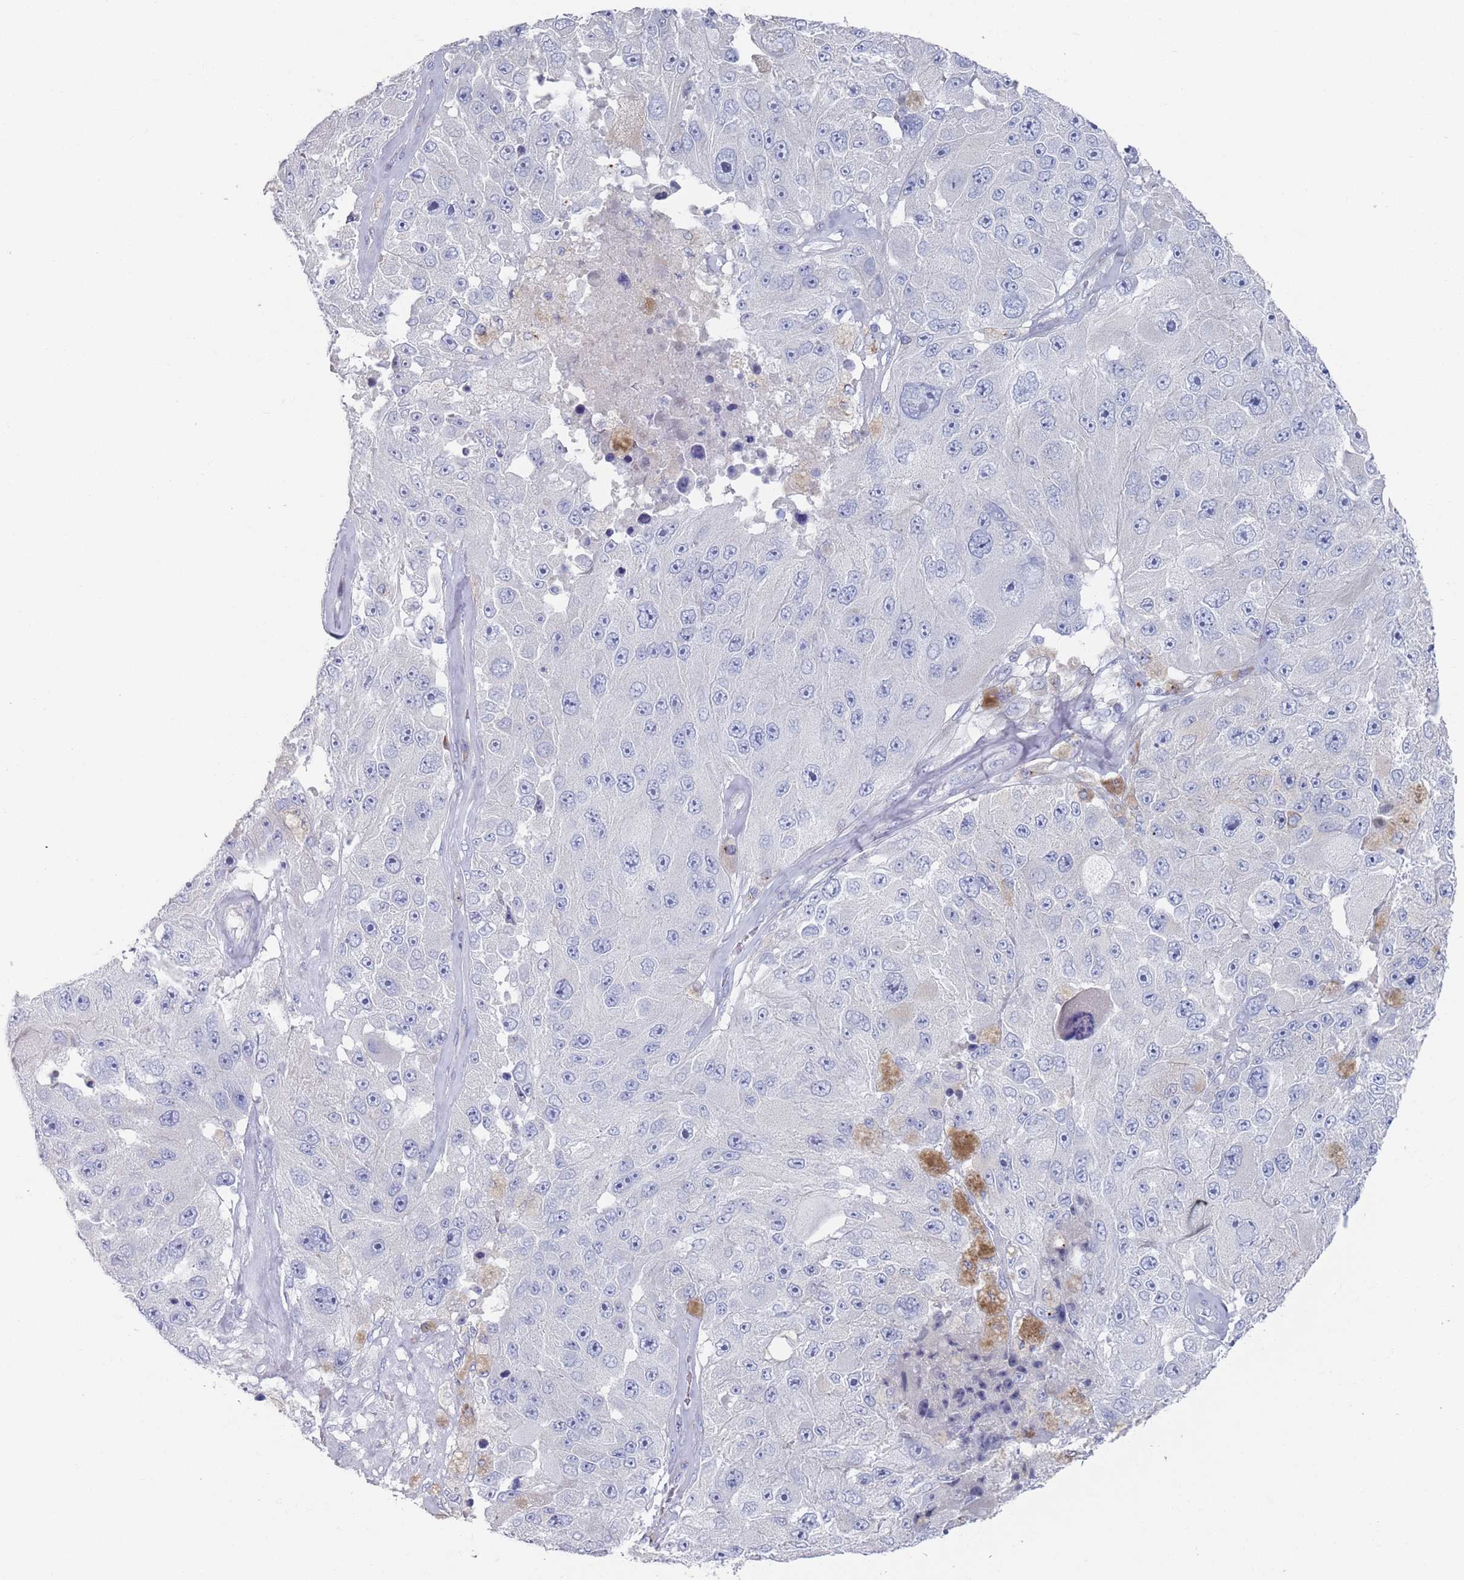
{"staining": {"intensity": "negative", "quantity": "none", "location": "none"}, "tissue": "melanoma", "cell_type": "Tumor cells", "image_type": "cancer", "snomed": [{"axis": "morphology", "description": "Malignant melanoma, Metastatic site"}, {"axis": "topography", "description": "Lymph node"}], "caption": "A high-resolution micrograph shows immunohistochemistry staining of melanoma, which demonstrates no significant positivity in tumor cells.", "gene": "MAT1A", "patient": {"sex": "male", "age": 62}}